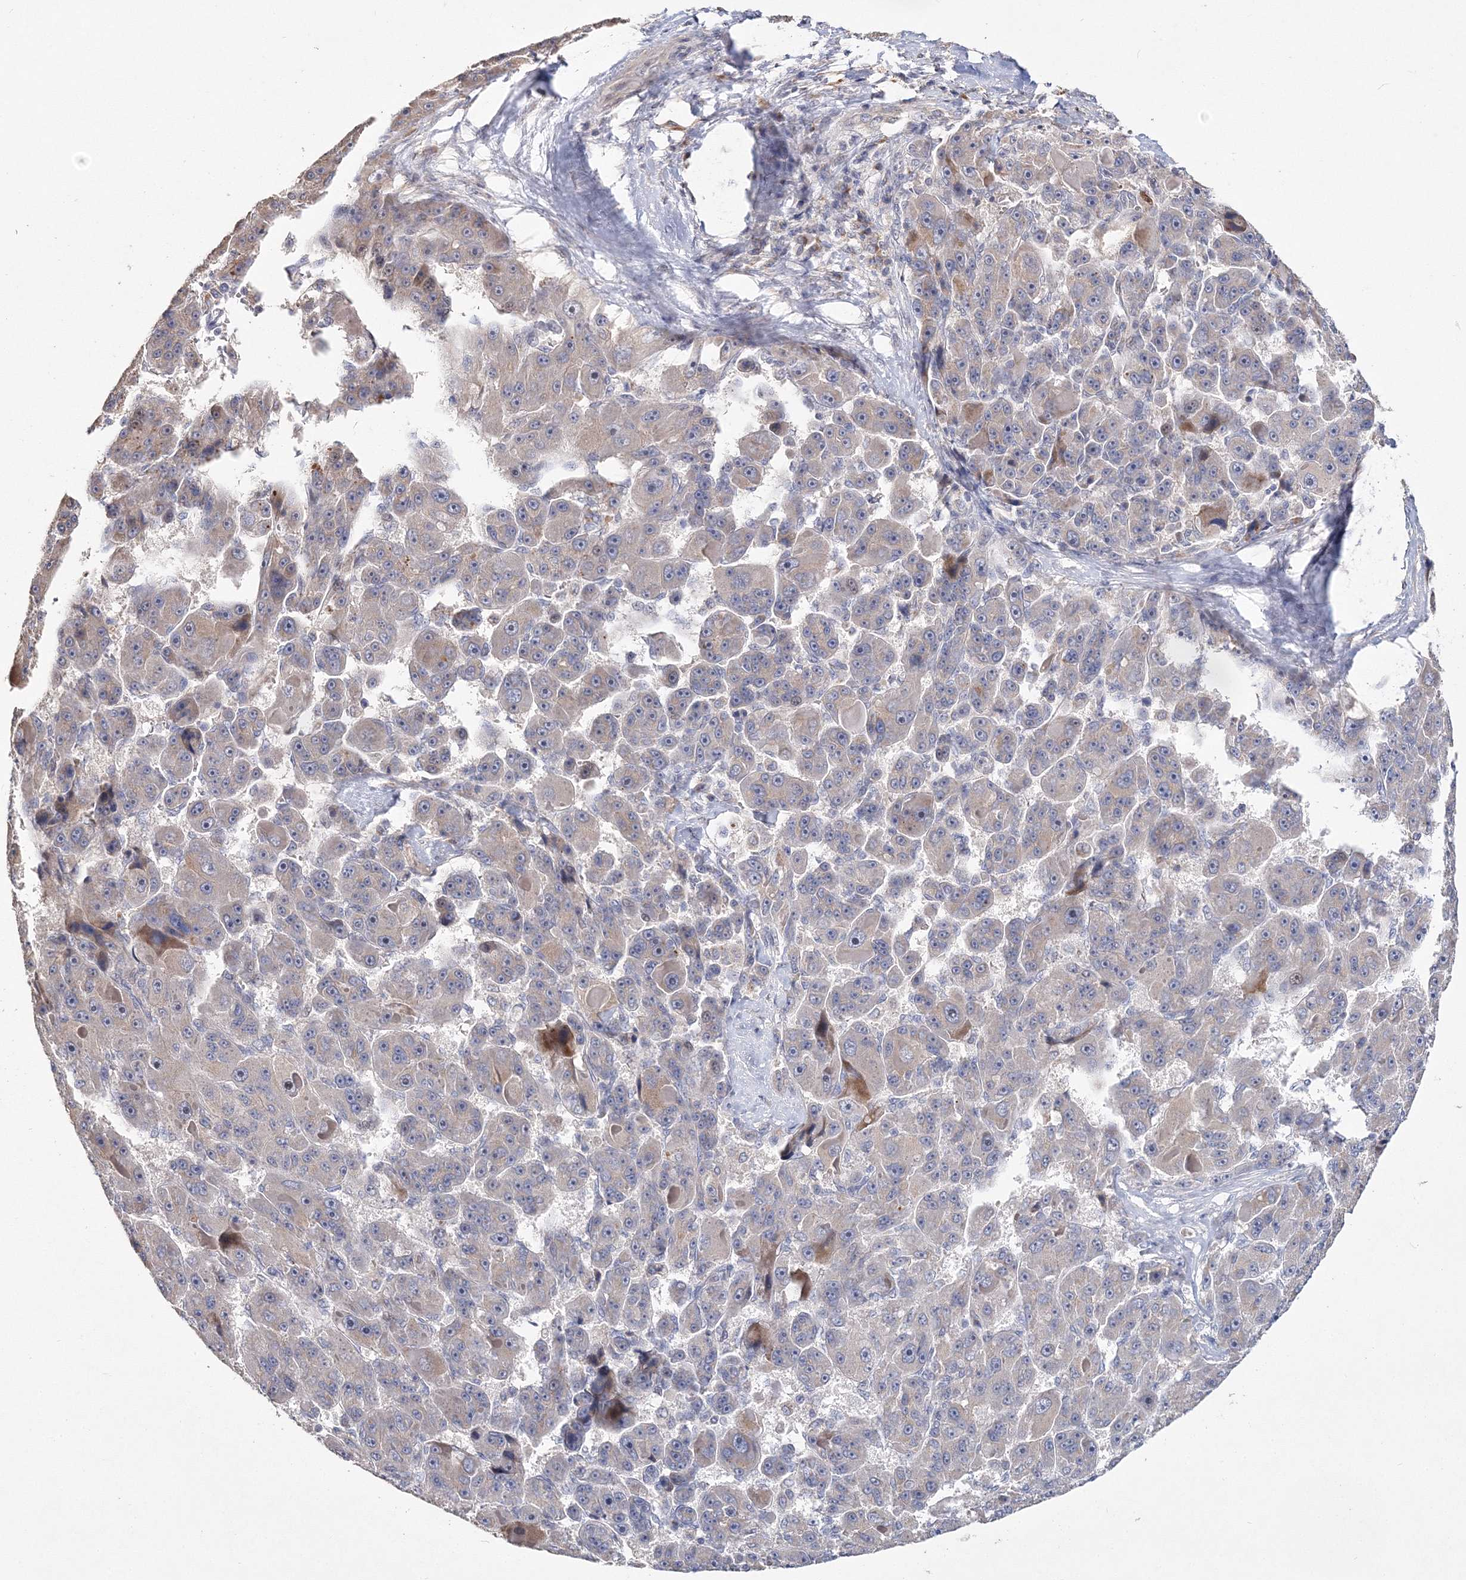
{"staining": {"intensity": "moderate", "quantity": "<25%", "location": "cytoplasmic/membranous"}, "tissue": "liver cancer", "cell_type": "Tumor cells", "image_type": "cancer", "snomed": [{"axis": "morphology", "description": "Carcinoma, Hepatocellular, NOS"}, {"axis": "topography", "description": "Liver"}], "caption": "Immunohistochemical staining of liver cancer (hepatocellular carcinoma) demonstrates moderate cytoplasmic/membranous protein positivity in about <25% of tumor cells.", "gene": "GJB5", "patient": {"sex": "male", "age": 76}}